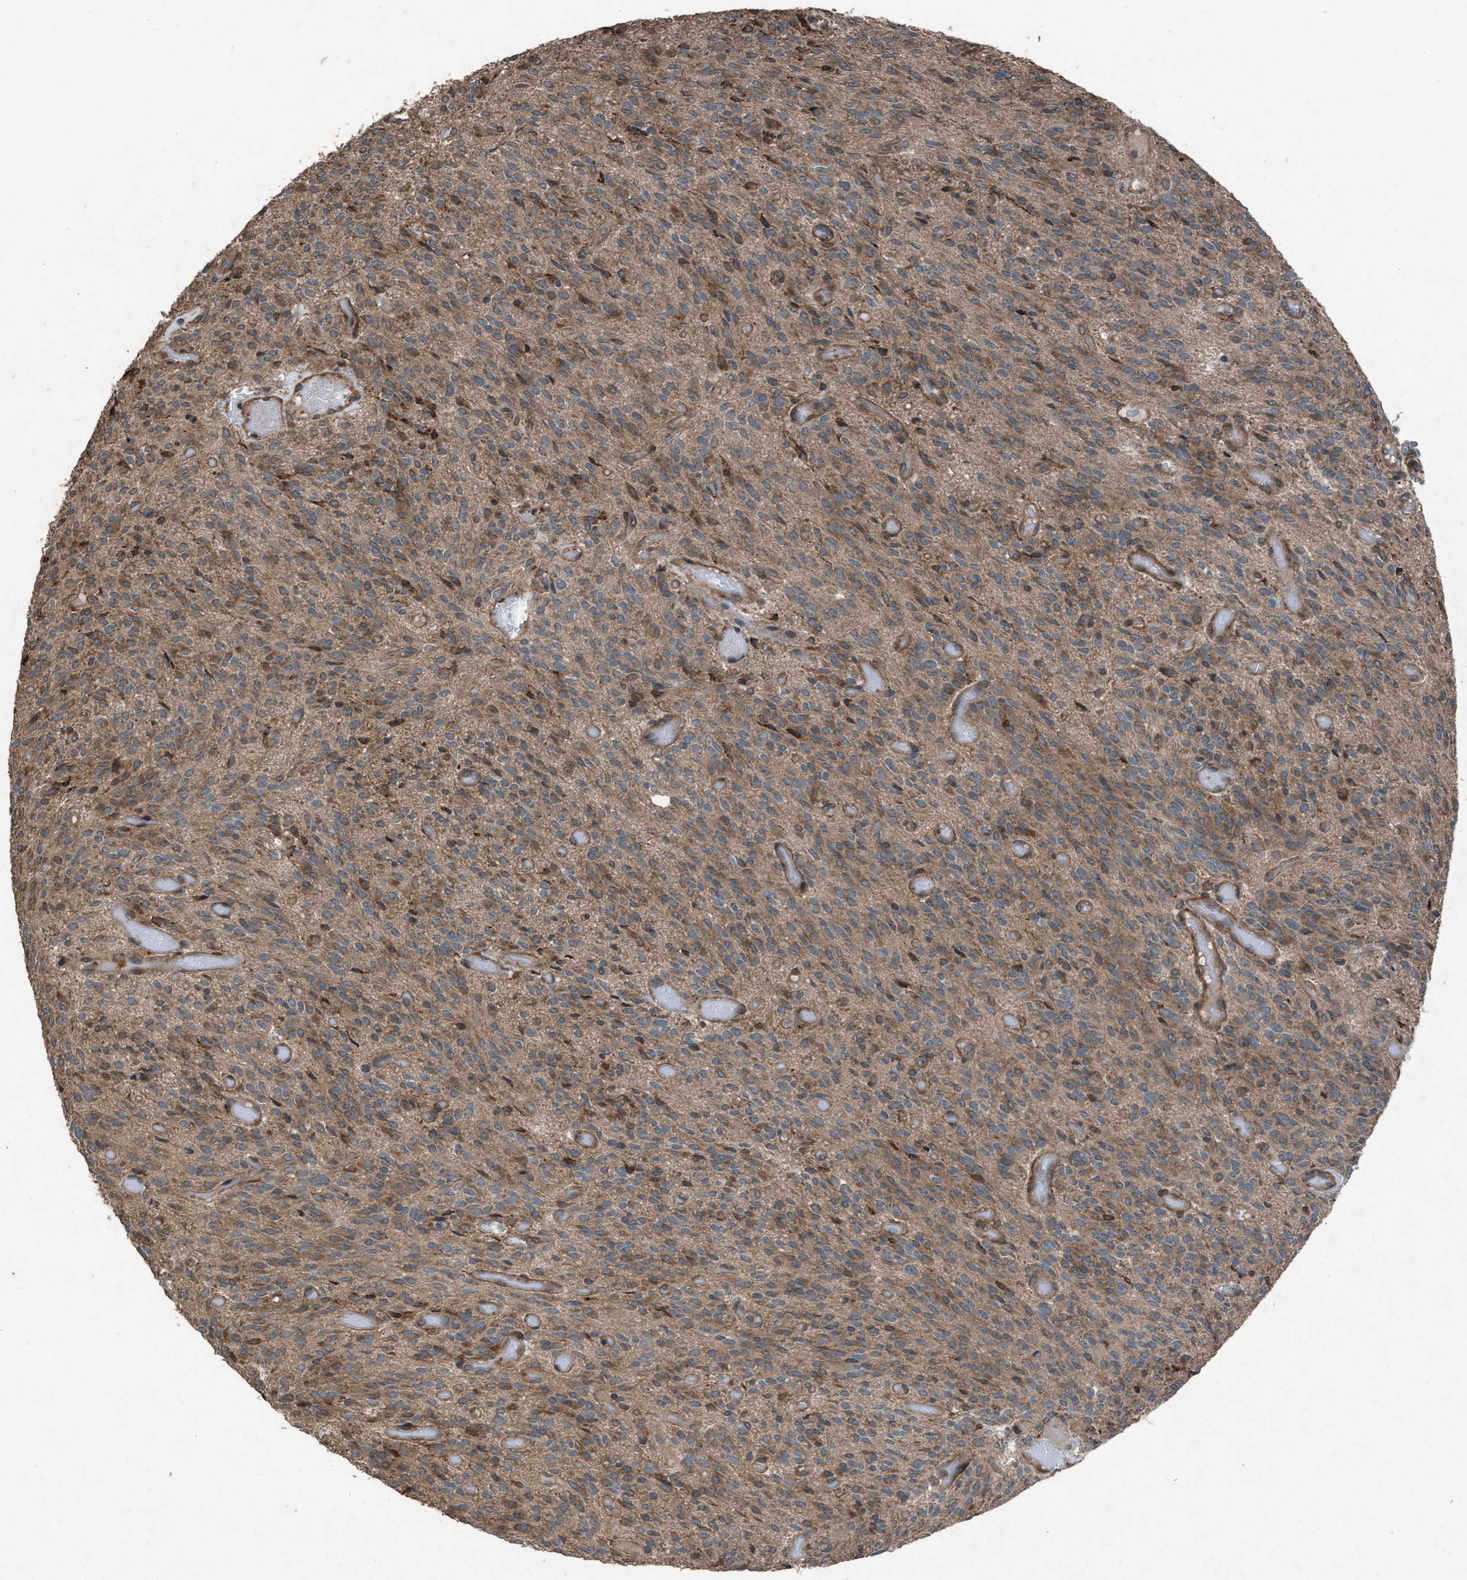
{"staining": {"intensity": "weak", "quantity": ">75%", "location": "cytoplasmic/membranous"}, "tissue": "glioma", "cell_type": "Tumor cells", "image_type": "cancer", "snomed": [{"axis": "morphology", "description": "Glioma, malignant, High grade"}, {"axis": "topography", "description": "Brain"}], "caption": "Human malignant high-grade glioma stained for a protein (brown) shows weak cytoplasmic/membranous positive positivity in approximately >75% of tumor cells.", "gene": "CALR", "patient": {"sex": "male", "age": 34}}